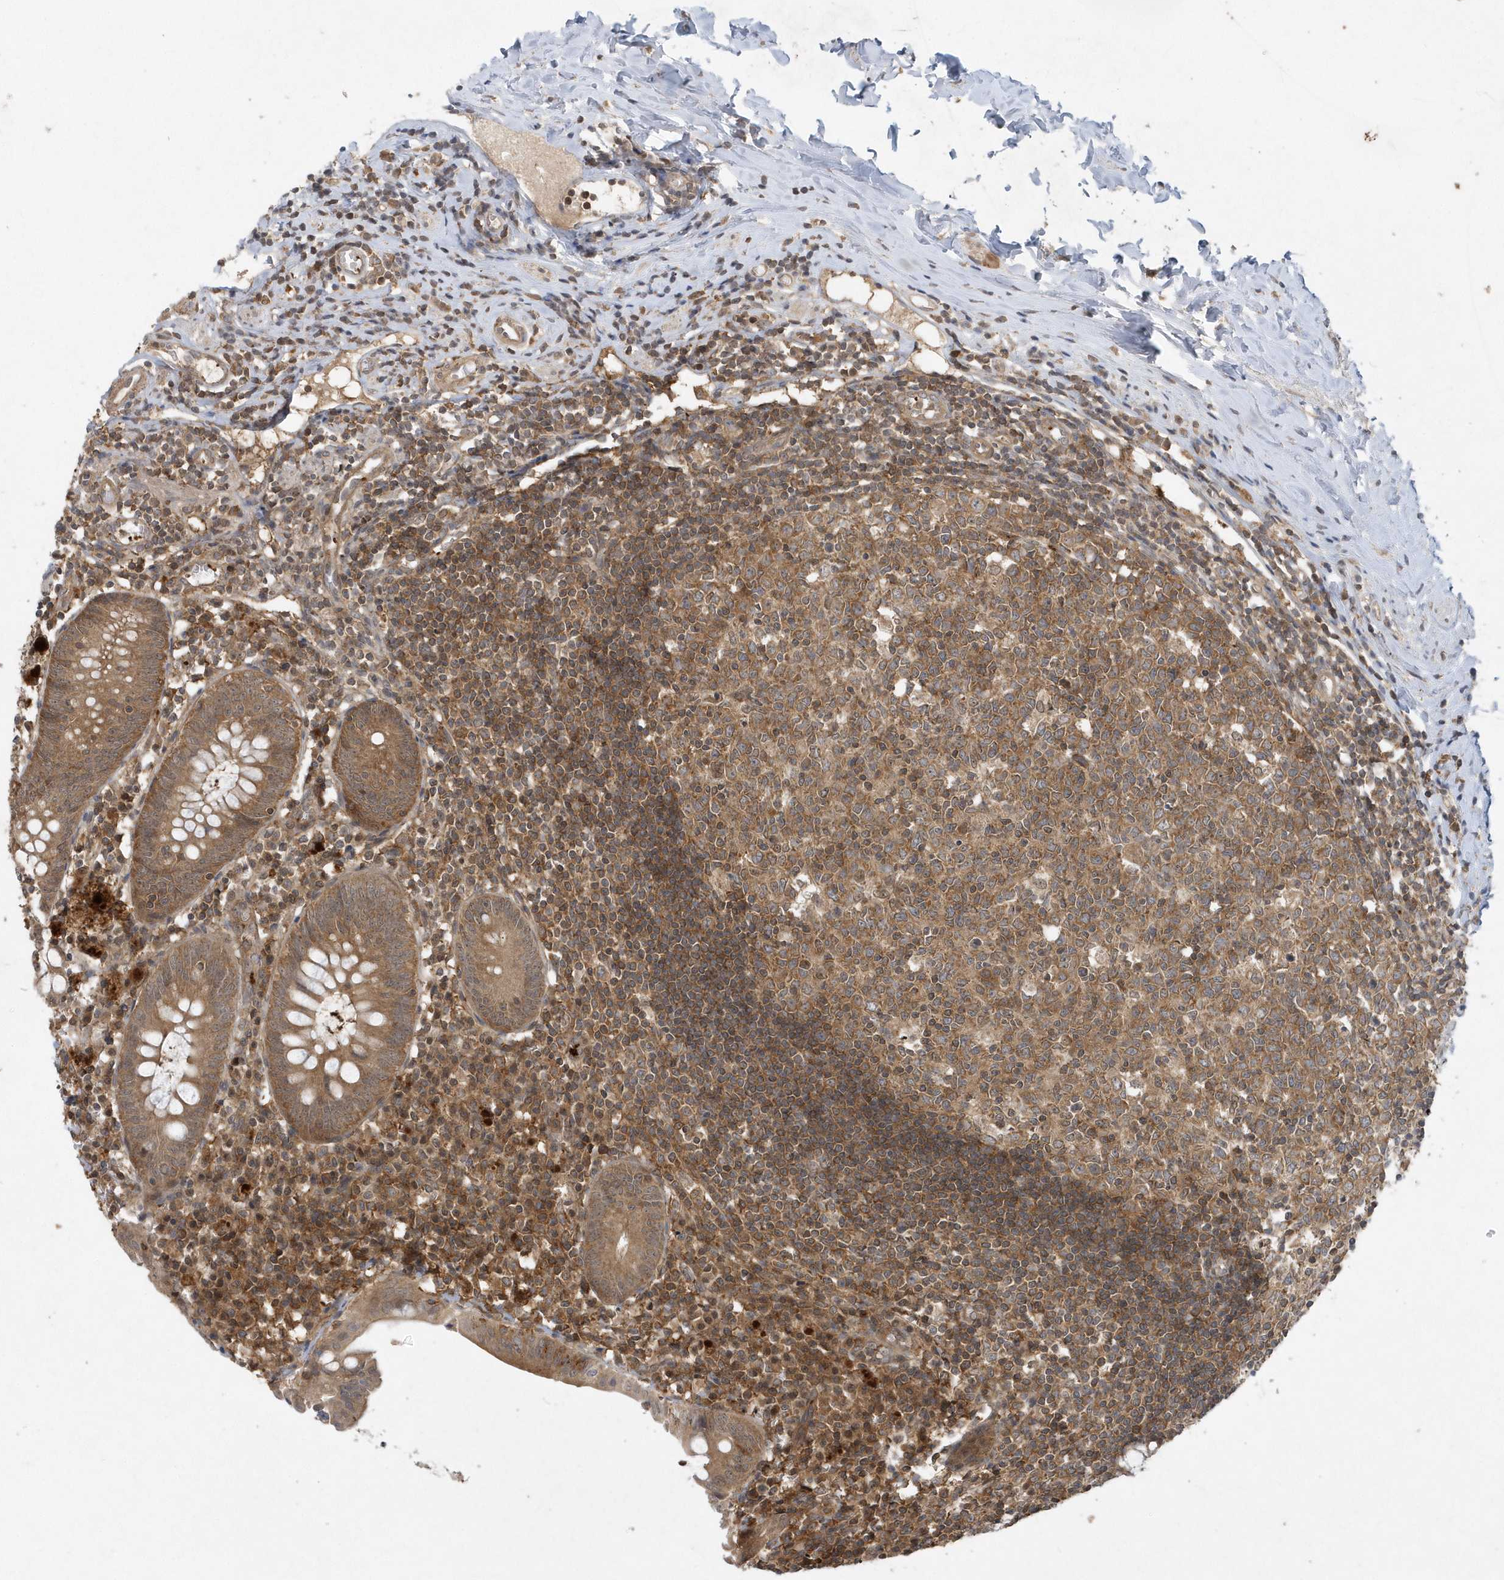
{"staining": {"intensity": "moderate", "quantity": ">75%", "location": "cytoplasmic/membranous"}, "tissue": "appendix", "cell_type": "Glandular cells", "image_type": "normal", "snomed": [{"axis": "morphology", "description": "Normal tissue, NOS"}, {"axis": "topography", "description": "Appendix"}], "caption": "Immunohistochemical staining of unremarkable appendix exhibits >75% levels of moderate cytoplasmic/membranous protein staining in approximately >75% of glandular cells.", "gene": "ACYP1", "patient": {"sex": "female", "age": 54}}